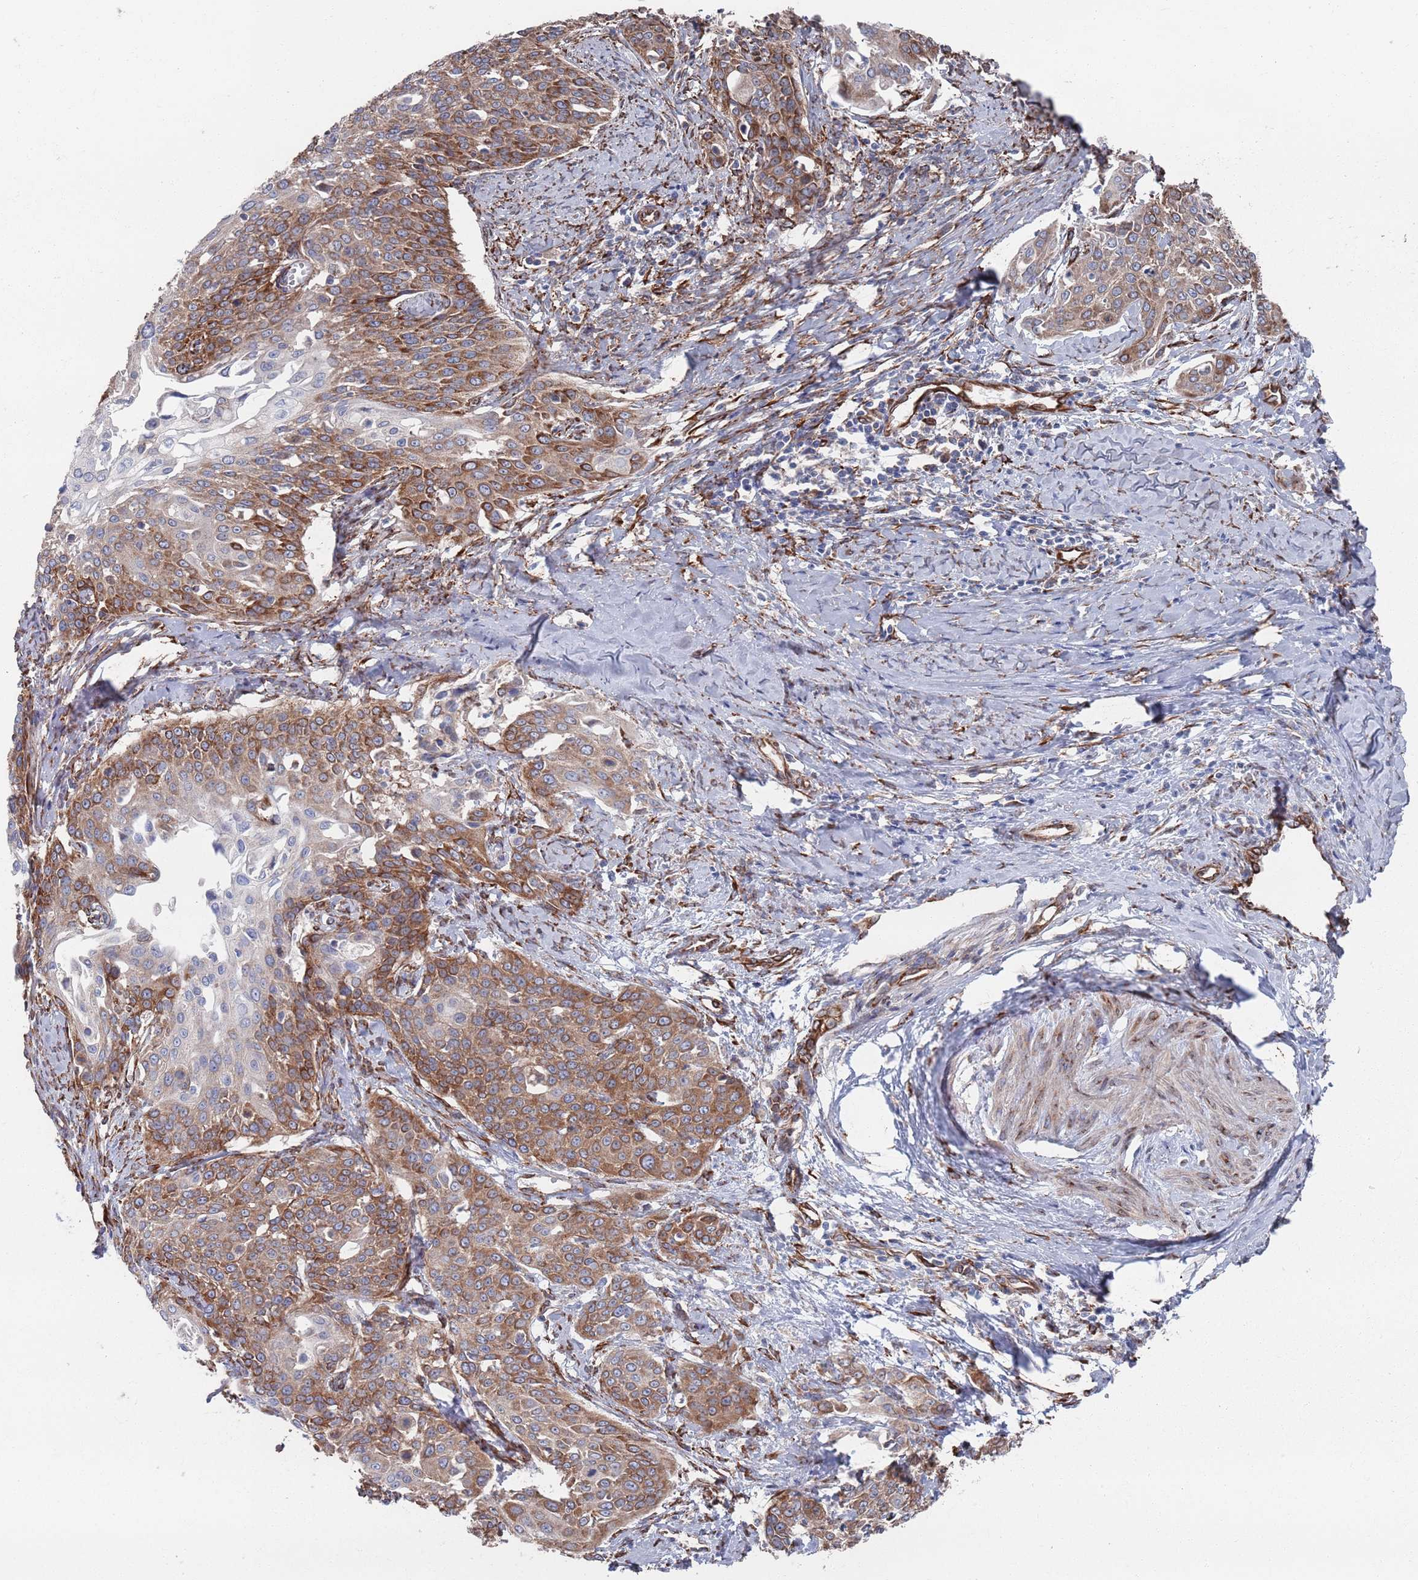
{"staining": {"intensity": "moderate", "quantity": ">75%", "location": "cytoplasmic/membranous"}, "tissue": "cervical cancer", "cell_type": "Tumor cells", "image_type": "cancer", "snomed": [{"axis": "morphology", "description": "Squamous cell carcinoma, NOS"}, {"axis": "topography", "description": "Cervix"}], "caption": "An immunohistochemistry image of neoplastic tissue is shown. Protein staining in brown labels moderate cytoplasmic/membranous positivity in squamous cell carcinoma (cervical) within tumor cells.", "gene": "CCDC106", "patient": {"sex": "female", "age": 44}}